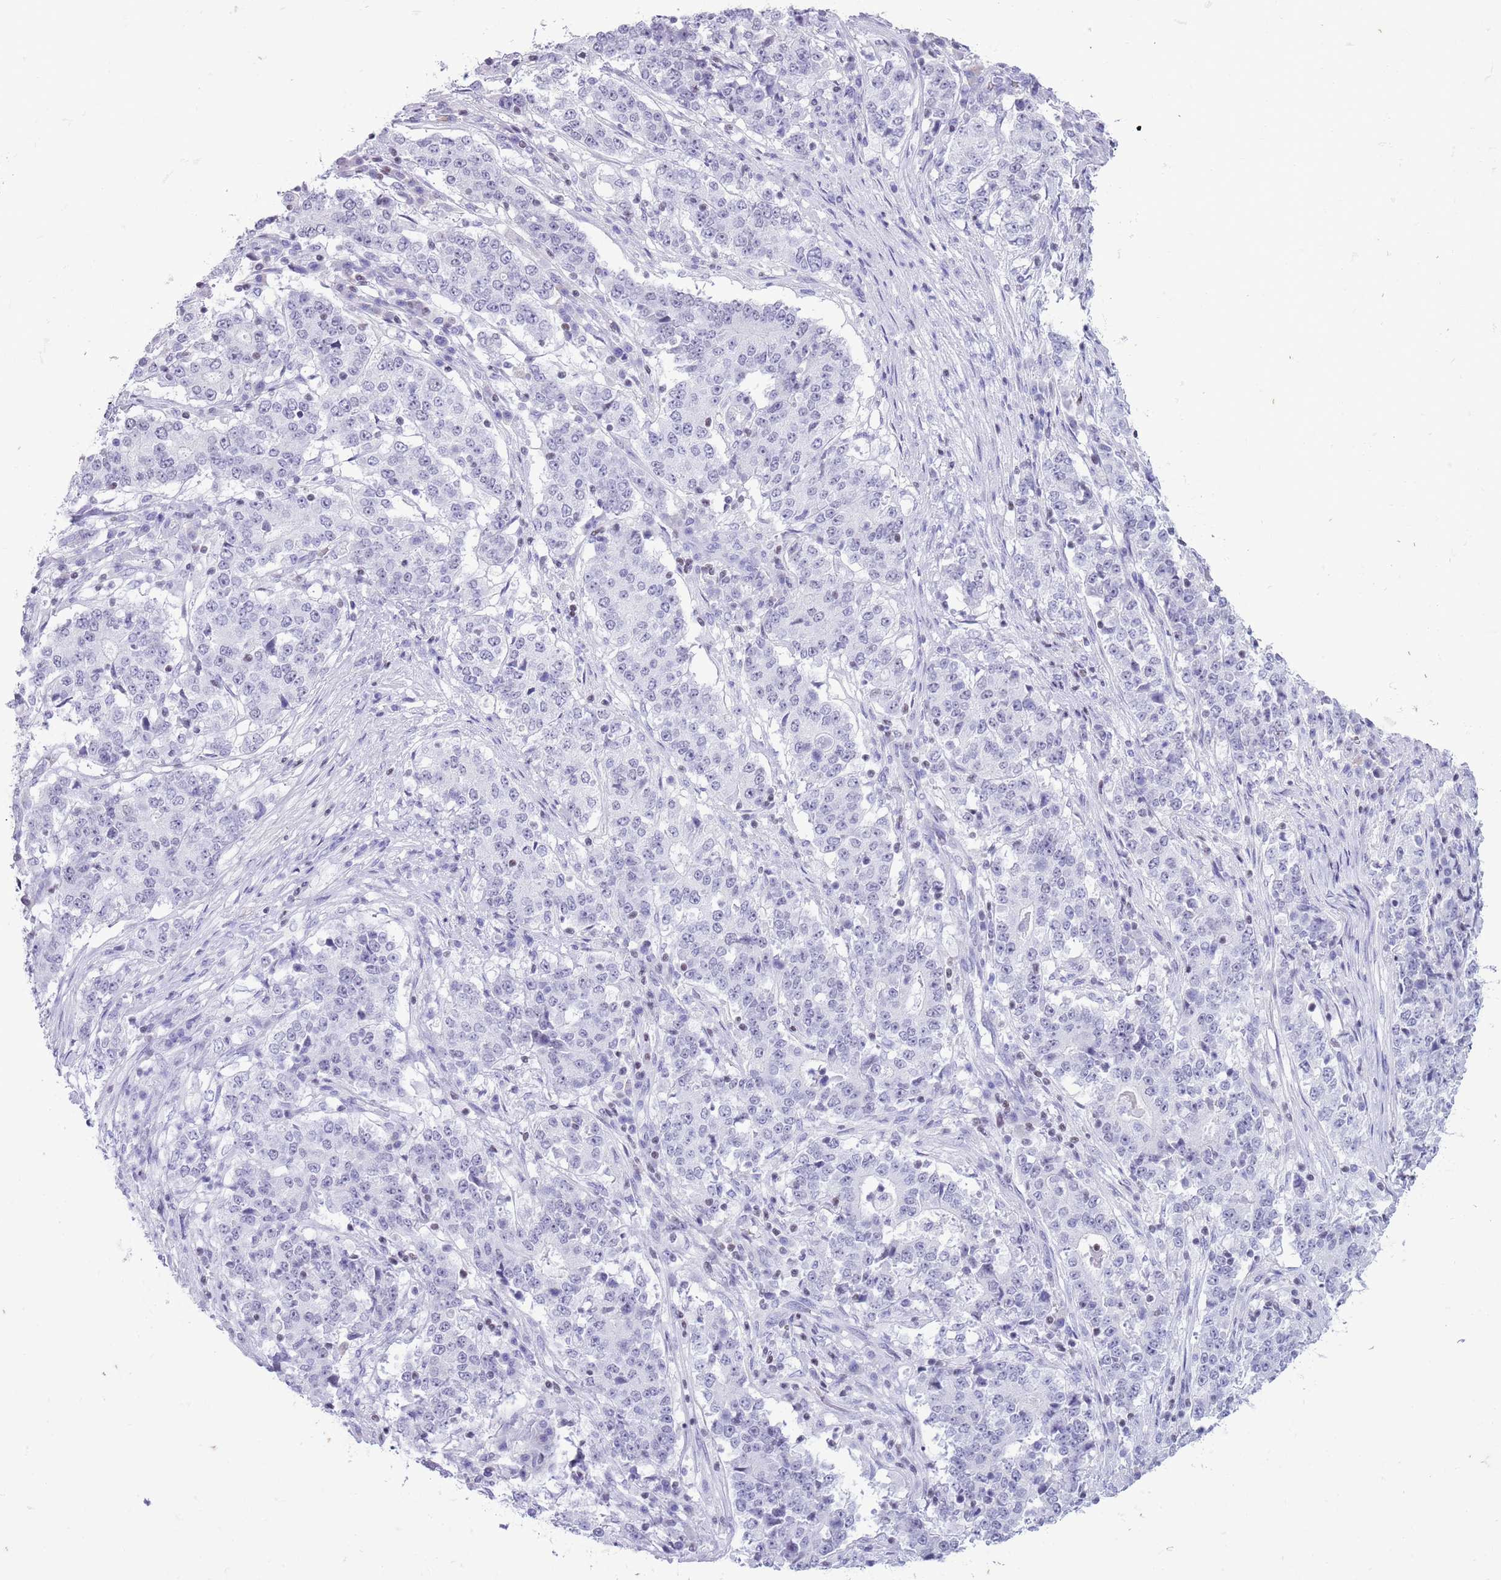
{"staining": {"intensity": "negative", "quantity": "none", "location": "none"}, "tissue": "stomach cancer", "cell_type": "Tumor cells", "image_type": "cancer", "snomed": [{"axis": "morphology", "description": "Adenocarcinoma, NOS"}, {"axis": "topography", "description": "Stomach"}], "caption": "DAB immunohistochemical staining of human stomach adenocarcinoma shows no significant staining in tumor cells. The staining was performed using DAB to visualize the protein expression in brown, while the nuclei were stained in blue with hematoxylin (Magnification: 20x).", "gene": "BCL11B", "patient": {"sex": "male", "age": 59}}